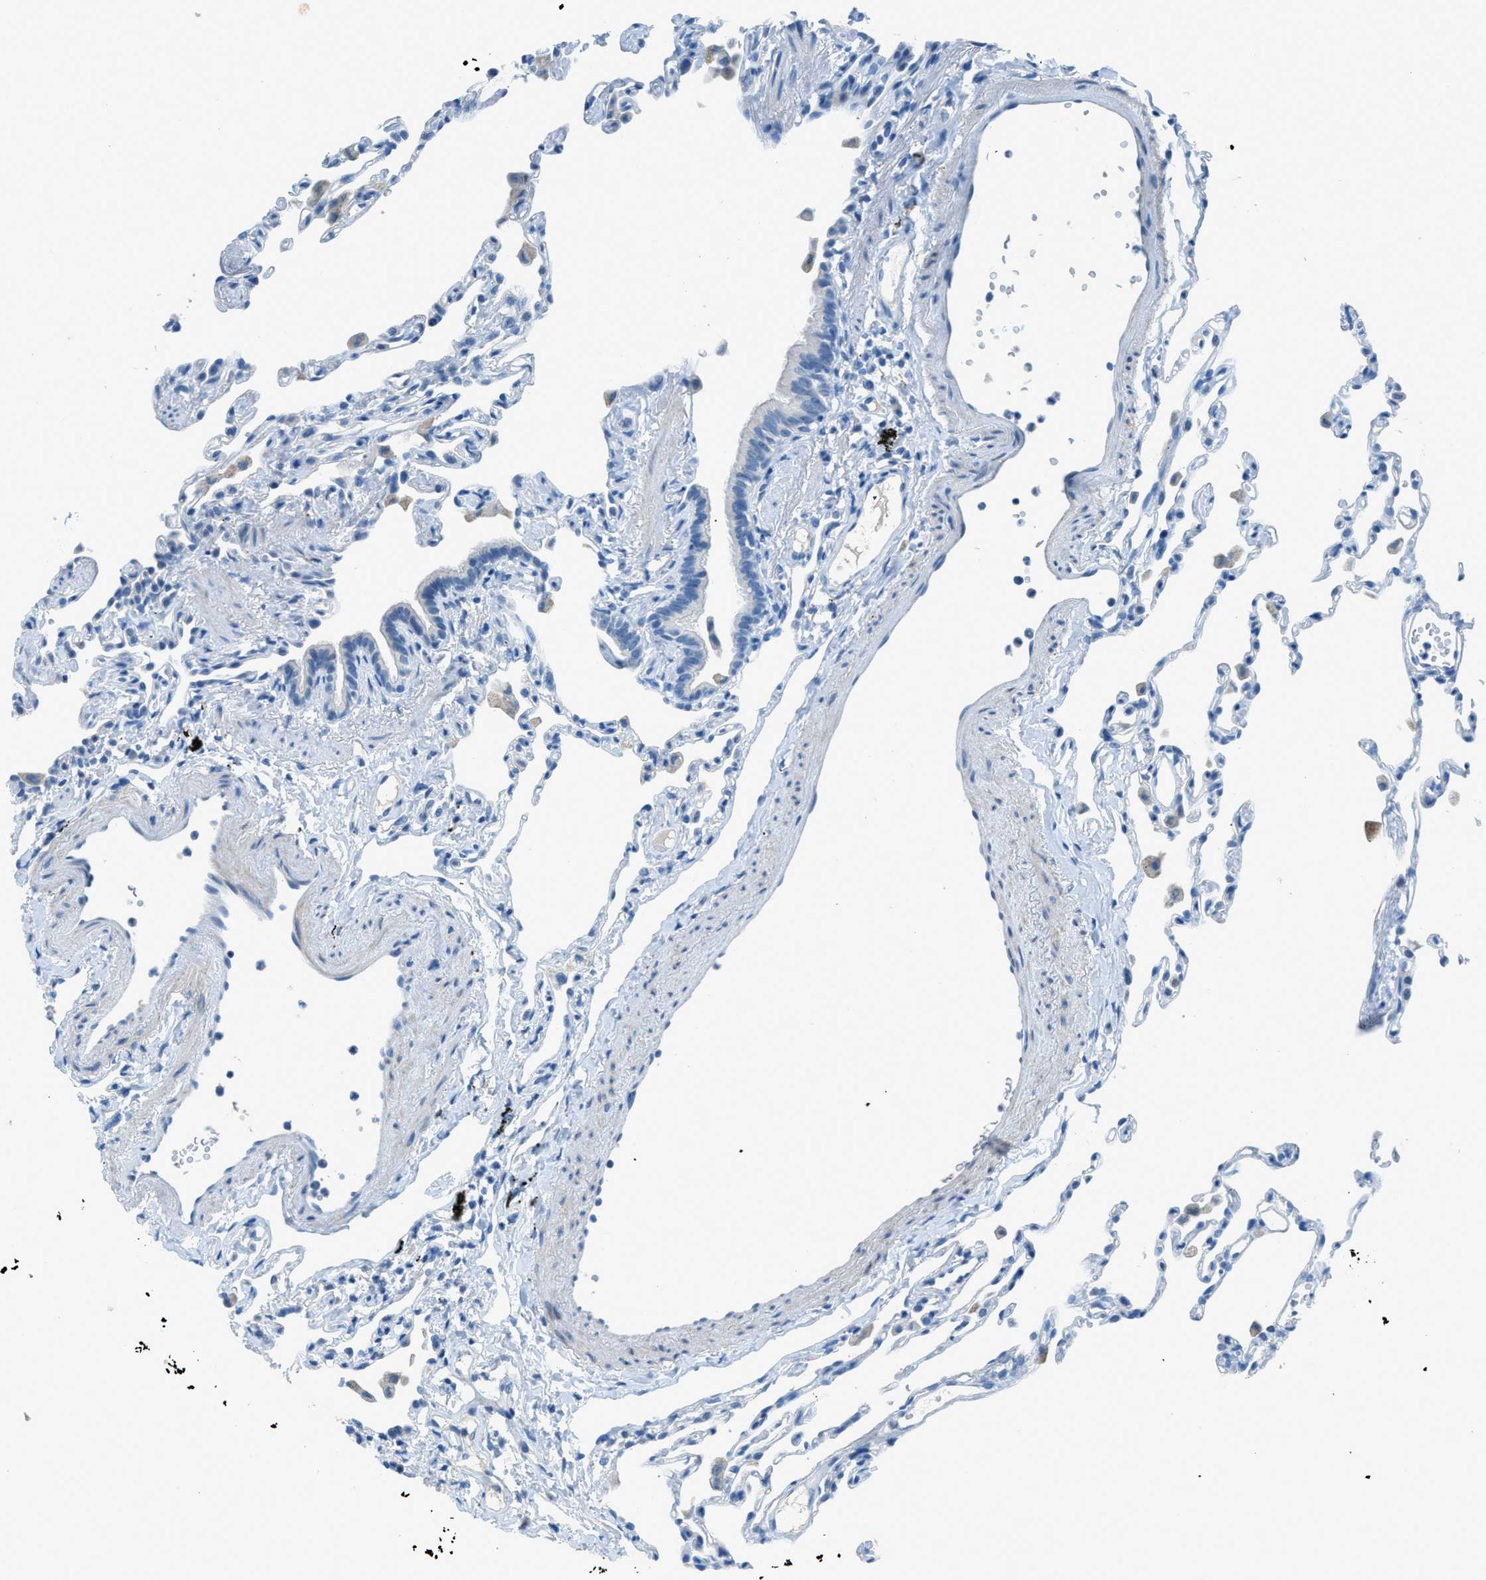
{"staining": {"intensity": "negative", "quantity": "none", "location": "none"}, "tissue": "lung", "cell_type": "Alveolar cells", "image_type": "normal", "snomed": [{"axis": "morphology", "description": "Normal tissue, NOS"}, {"axis": "topography", "description": "Lung"}], "caption": "An immunohistochemistry (IHC) photomicrograph of normal lung is shown. There is no staining in alveolar cells of lung. (DAB (3,3'-diaminobenzidine) immunohistochemistry with hematoxylin counter stain).", "gene": "ACAN", "patient": {"sex": "female", "age": 49}}